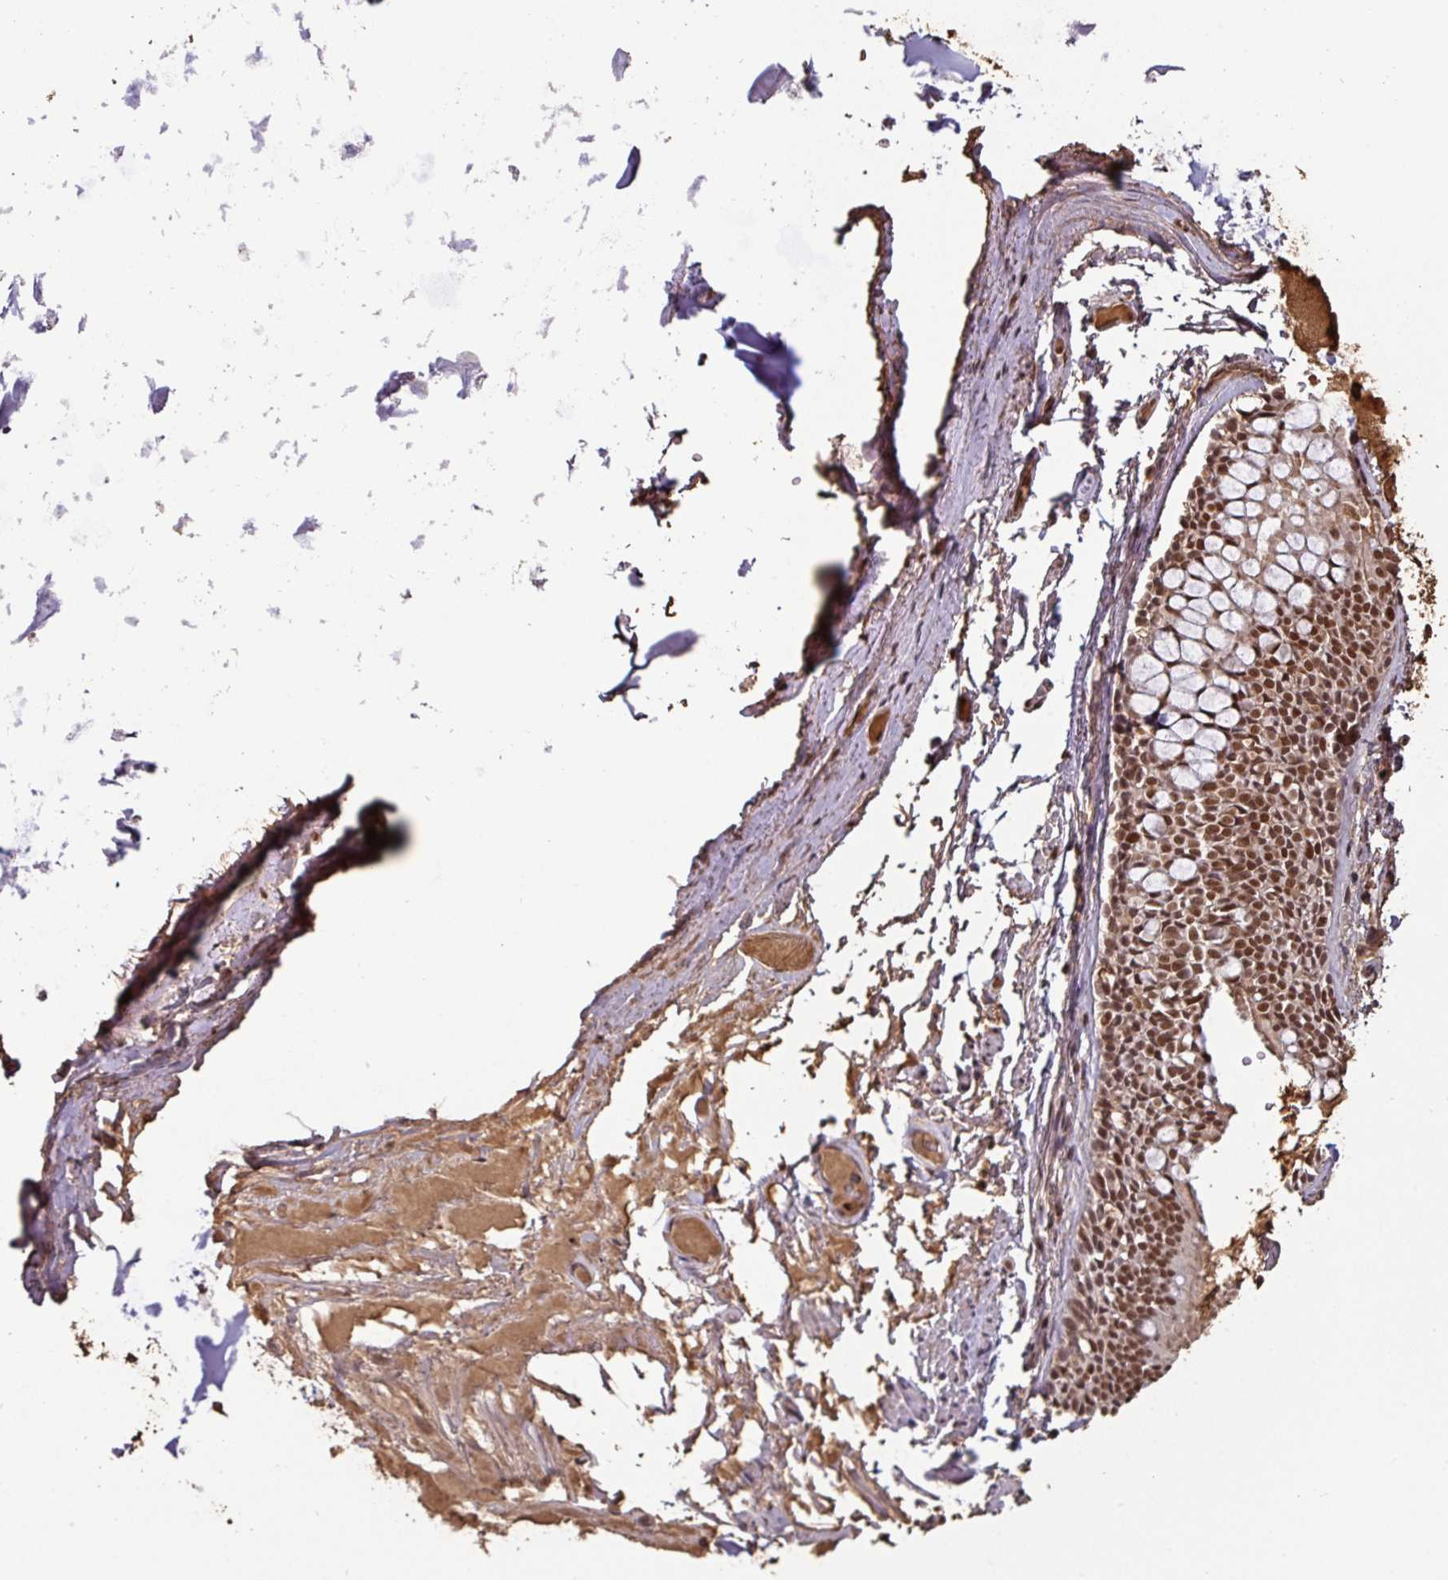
{"staining": {"intensity": "moderate", "quantity": ">75%", "location": "nuclear"}, "tissue": "soft tissue", "cell_type": "Chondrocytes", "image_type": "normal", "snomed": [{"axis": "morphology", "description": "Normal tissue, NOS"}, {"axis": "topography", "description": "Bronchus"}], "caption": "Unremarkable soft tissue shows moderate nuclear staining in about >75% of chondrocytes, visualized by immunohistochemistry.", "gene": "POLD1", "patient": {"sex": "male", "age": 70}}